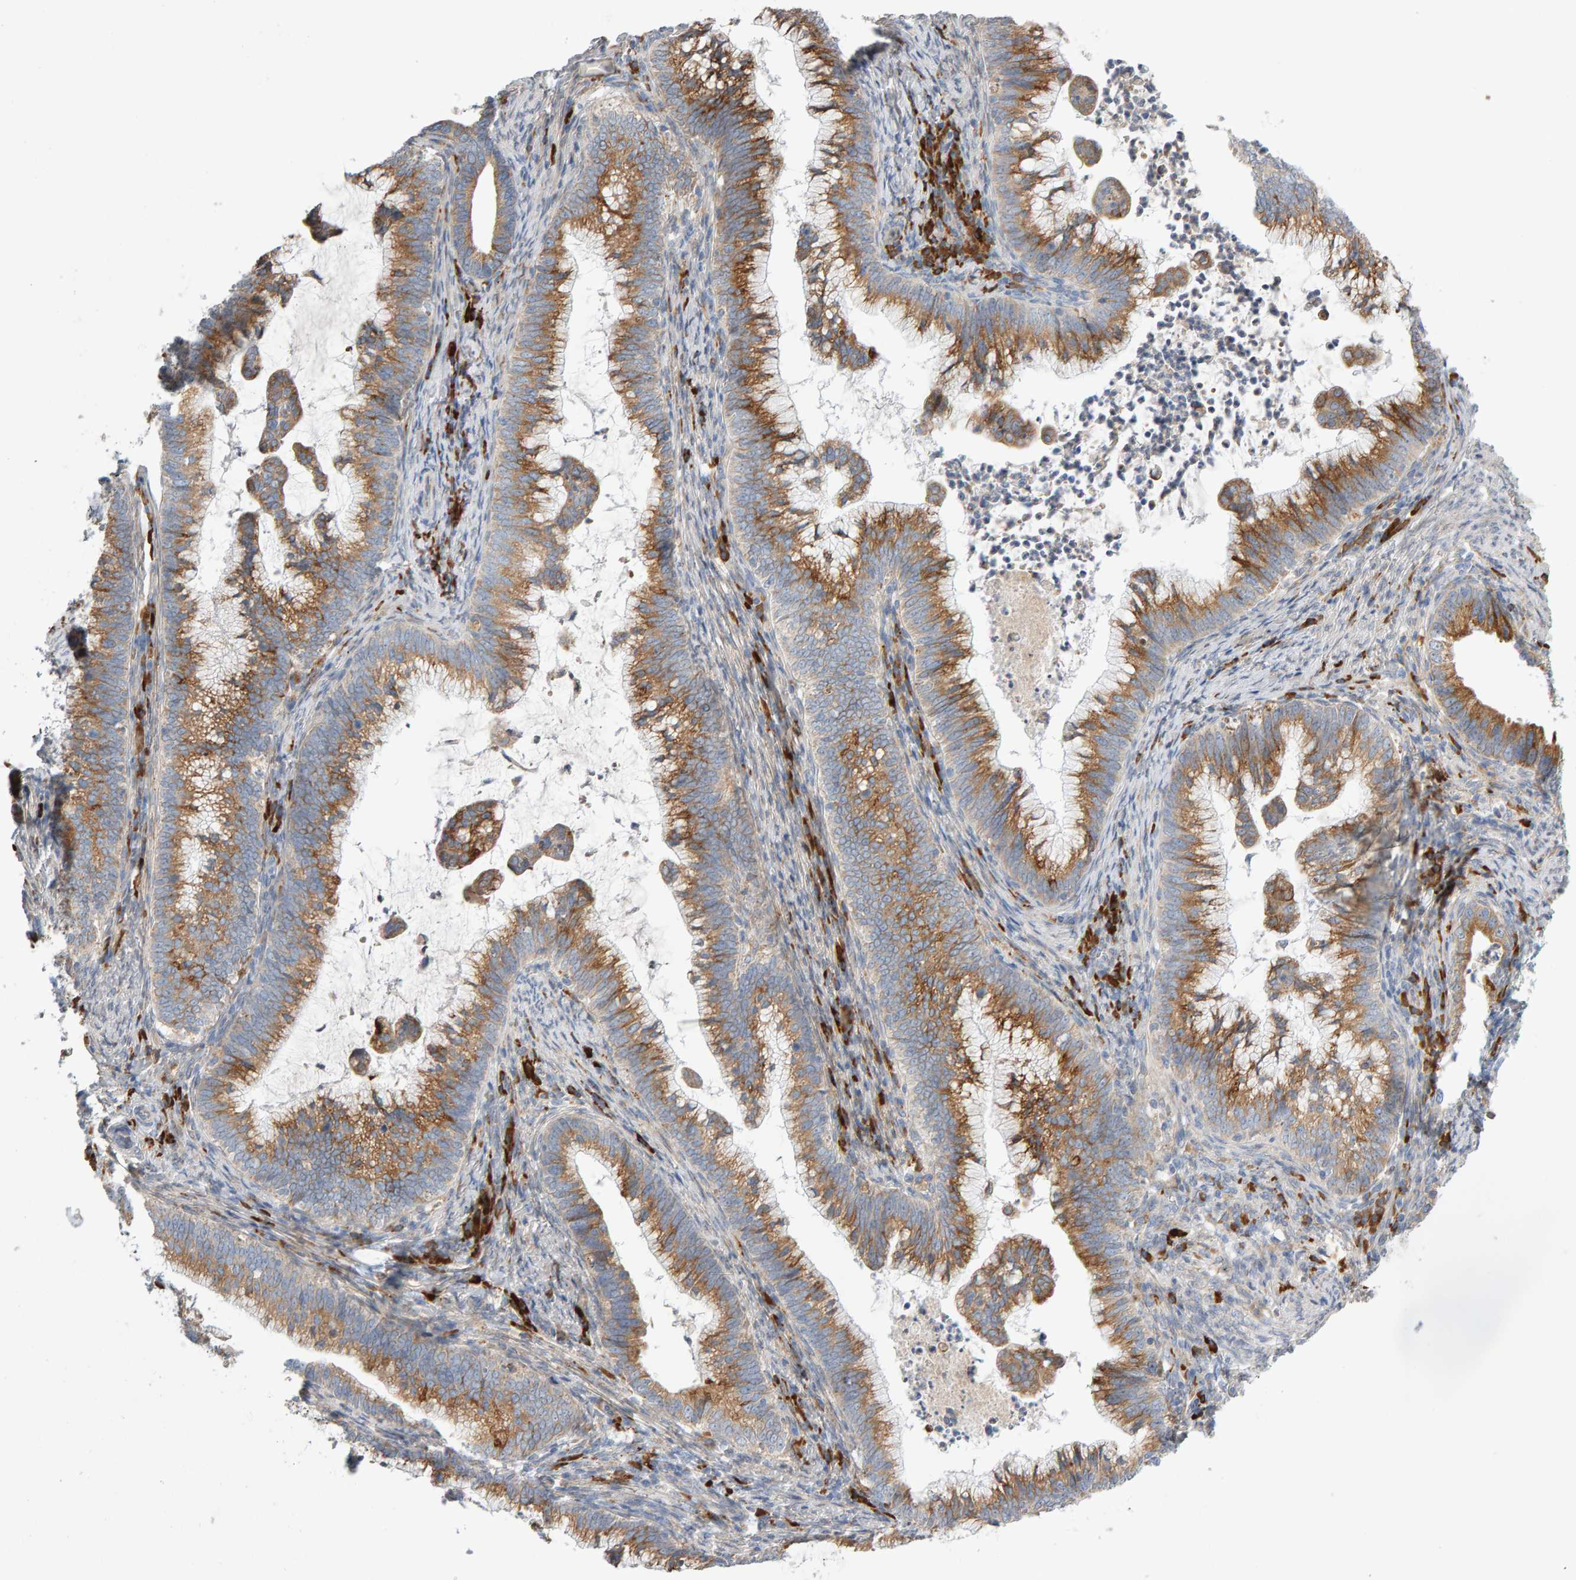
{"staining": {"intensity": "moderate", "quantity": ">75%", "location": "cytoplasmic/membranous"}, "tissue": "cervical cancer", "cell_type": "Tumor cells", "image_type": "cancer", "snomed": [{"axis": "morphology", "description": "Adenocarcinoma, NOS"}, {"axis": "topography", "description": "Cervix"}], "caption": "DAB immunohistochemical staining of human cervical cancer shows moderate cytoplasmic/membranous protein expression in approximately >75% of tumor cells. (DAB (3,3'-diaminobenzidine) IHC with brightfield microscopy, high magnification).", "gene": "ENGASE", "patient": {"sex": "female", "age": 36}}